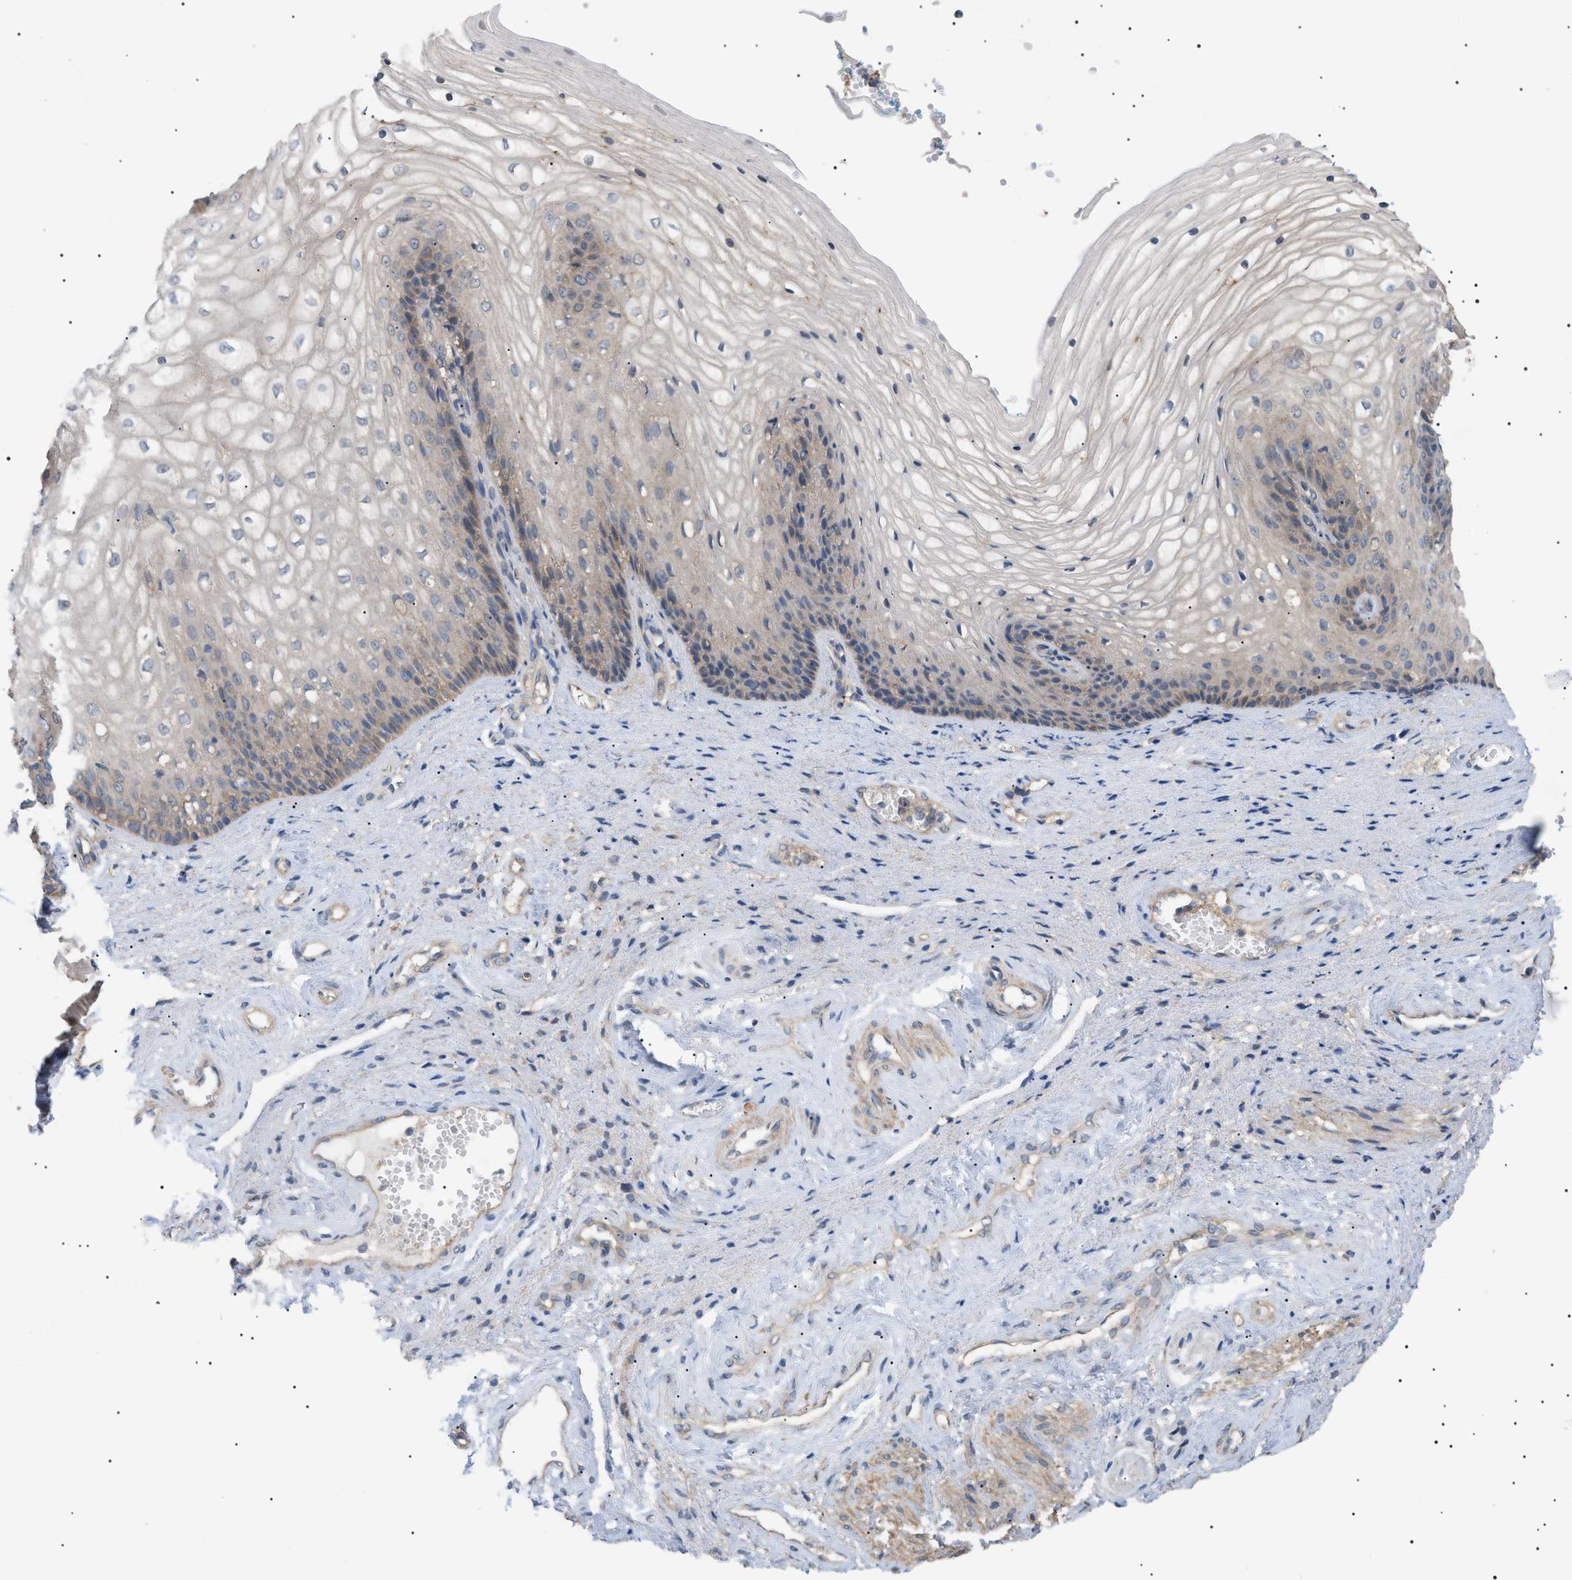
{"staining": {"intensity": "weak", "quantity": "<25%", "location": "cytoplasmic/membranous"}, "tissue": "vagina", "cell_type": "Squamous epithelial cells", "image_type": "normal", "snomed": [{"axis": "morphology", "description": "Normal tissue, NOS"}, {"axis": "topography", "description": "Vagina"}], "caption": "Vagina stained for a protein using immunohistochemistry (IHC) displays no expression squamous epithelial cells.", "gene": "IRS2", "patient": {"sex": "female", "age": 34}}